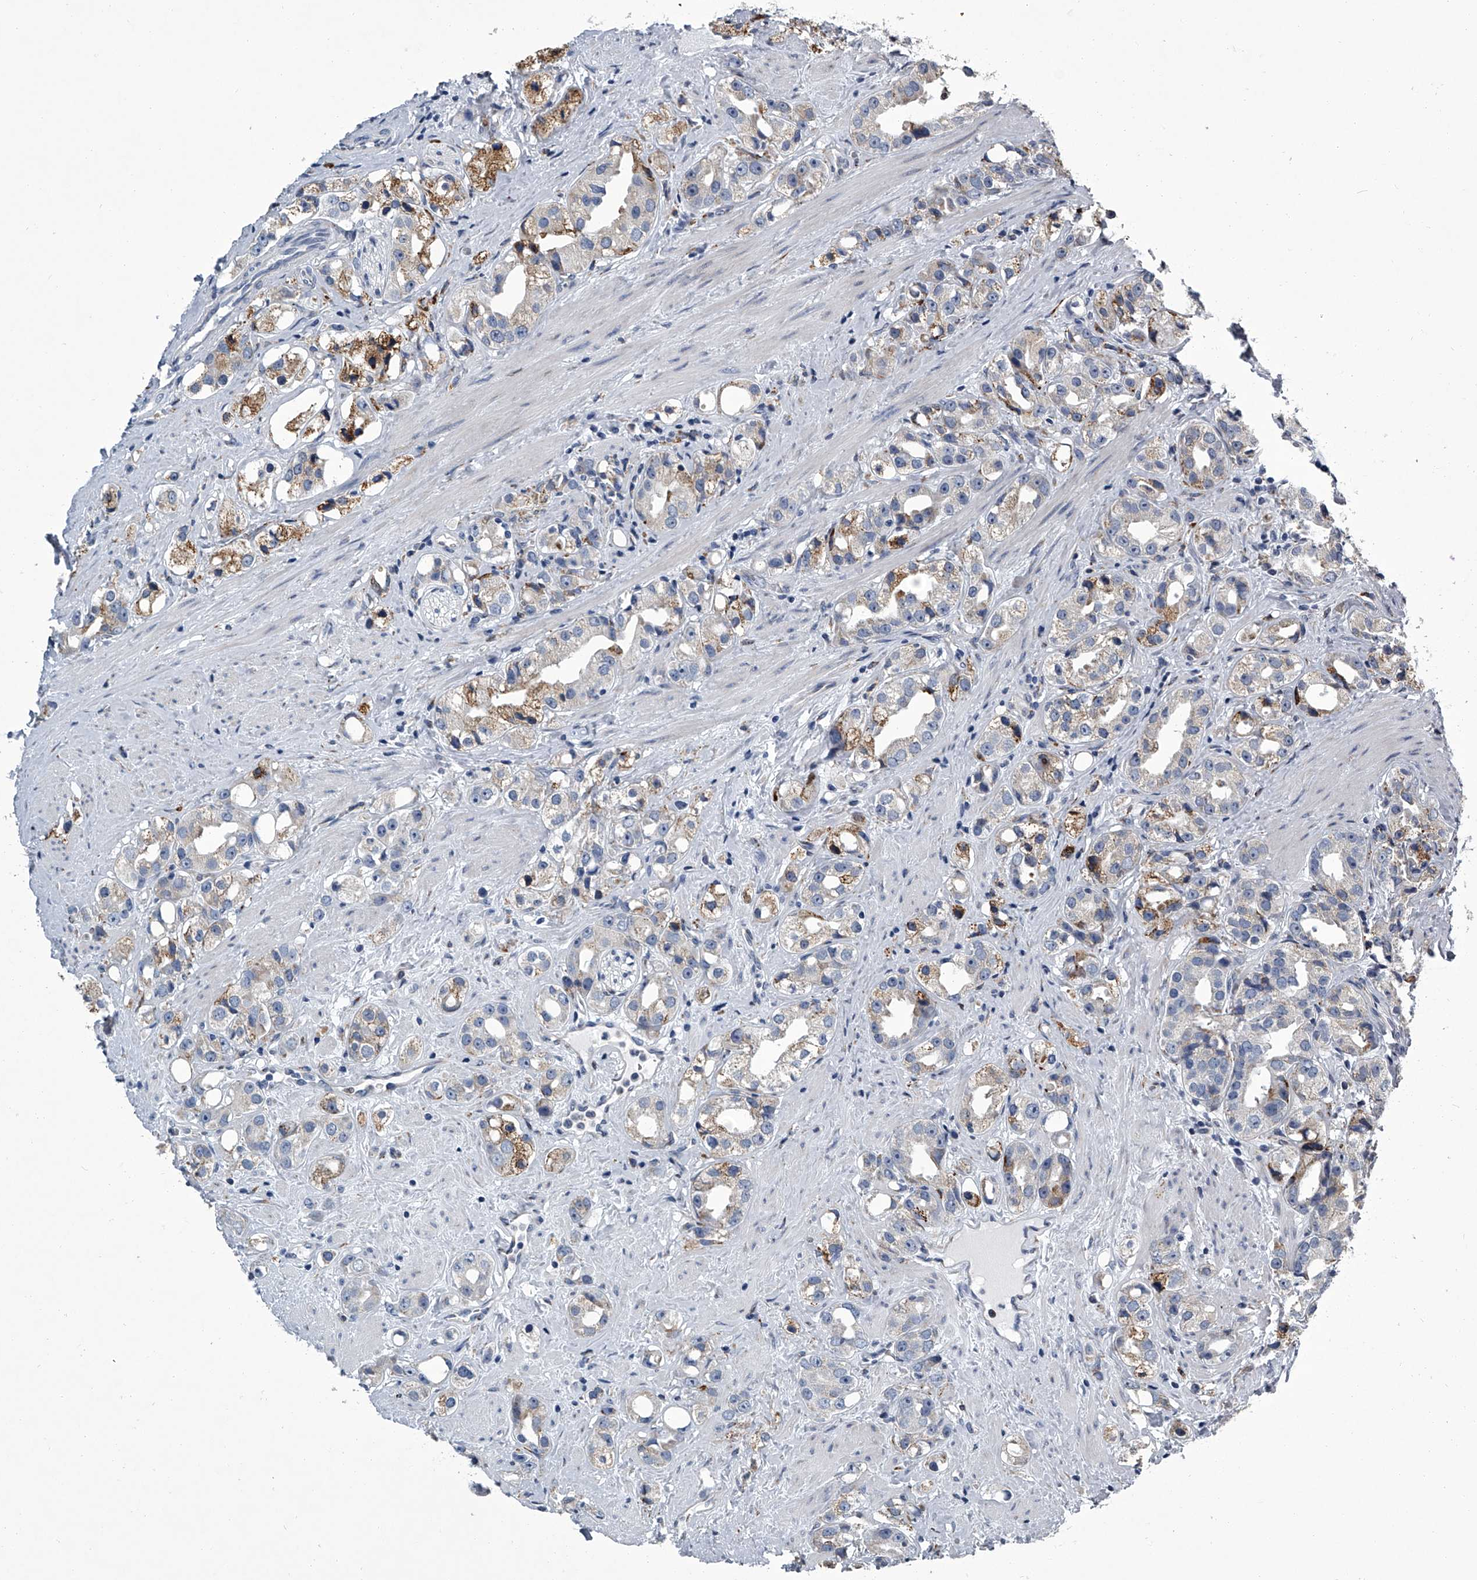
{"staining": {"intensity": "moderate", "quantity": "<25%", "location": "cytoplasmic/membranous"}, "tissue": "prostate cancer", "cell_type": "Tumor cells", "image_type": "cancer", "snomed": [{"axis": "morphology", "description": "Adenocarcinoma, NOS"}, {"axis": "topography", "description": "Prostate"}], "caption": "Prostate cancer stained with IHC exhibits moderate cytoplasmic/membranous expression in approximately <25% of tumor cells.", "gene": "TMEM63C", "patient": {"sex": "male", "age": 79}}